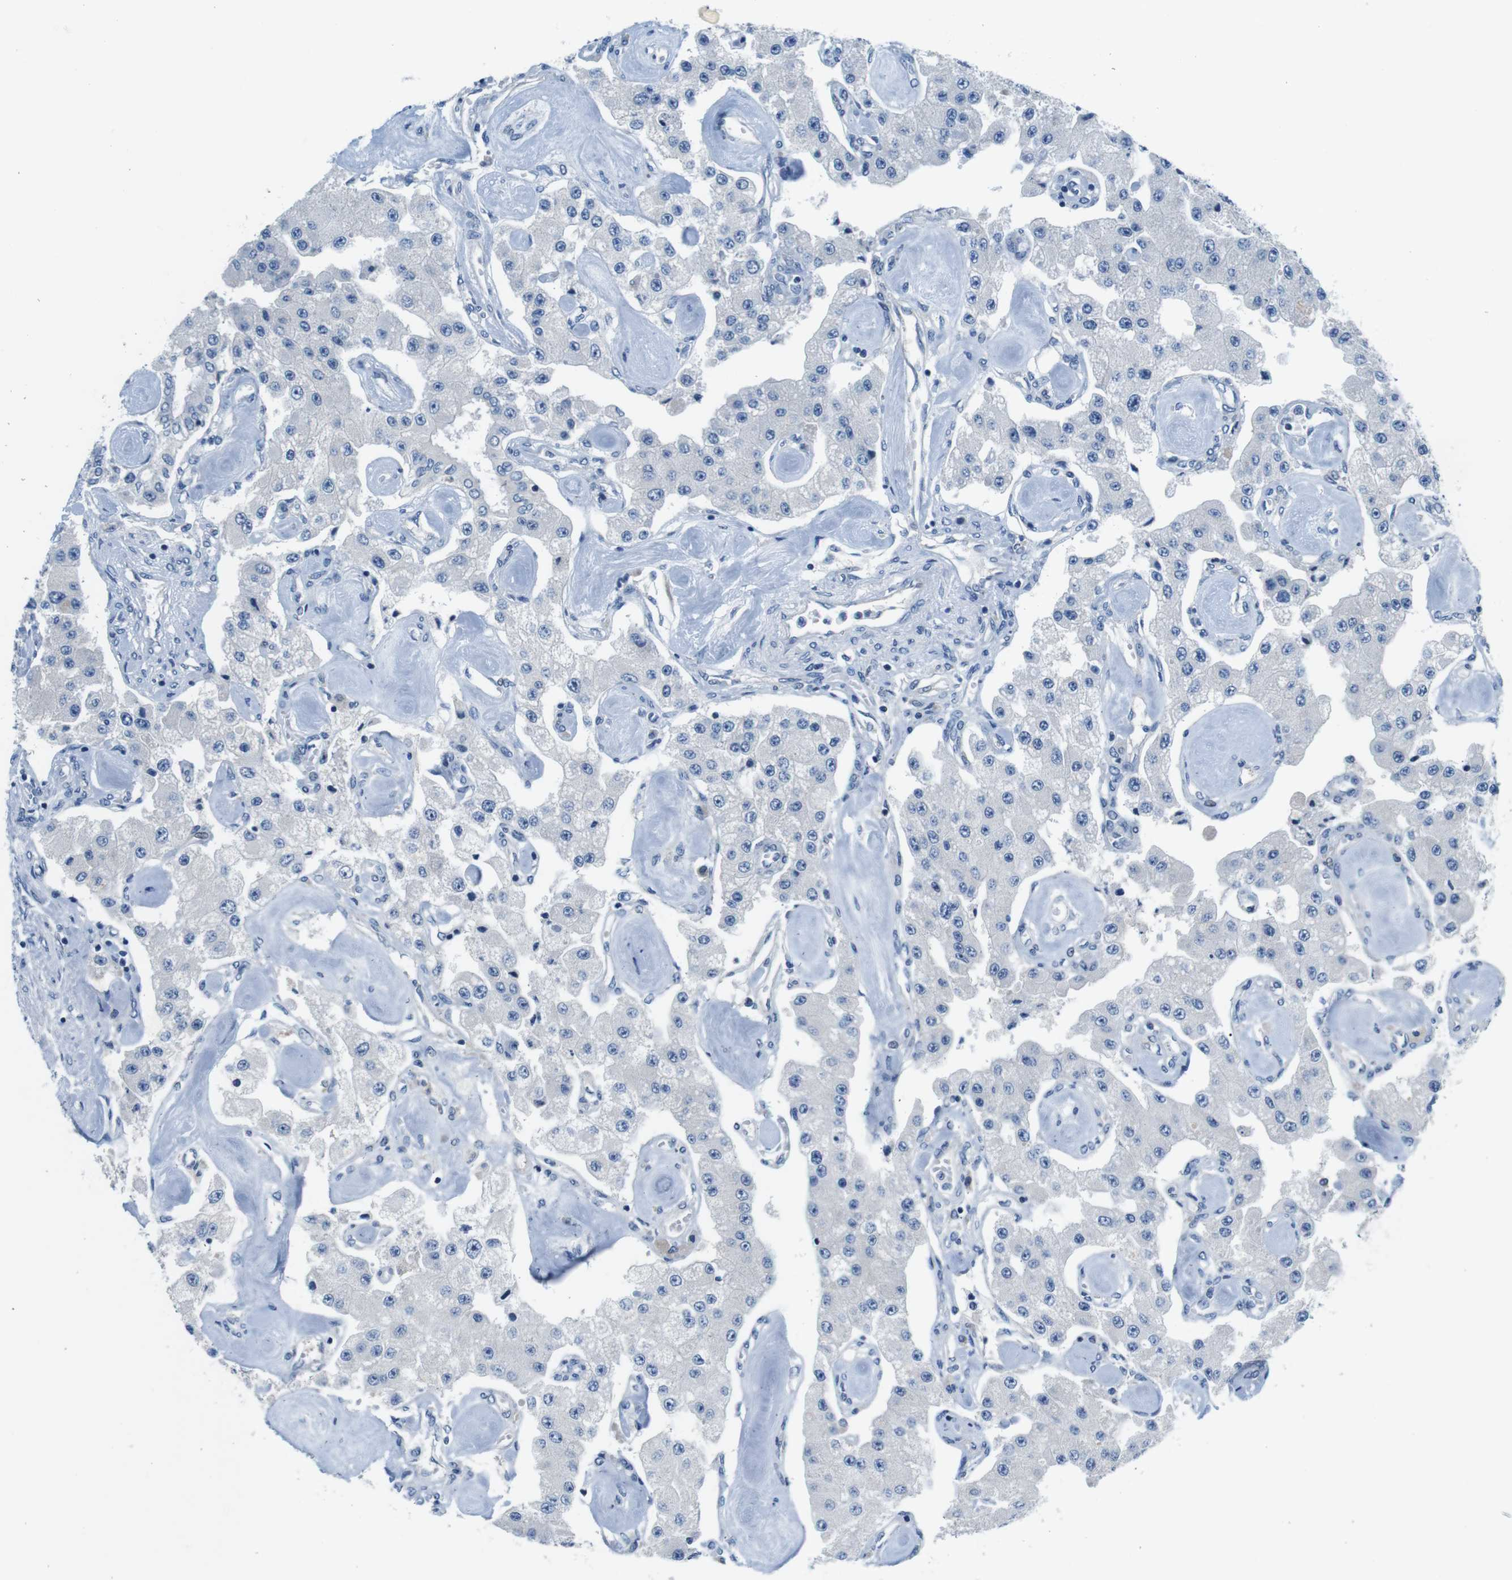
{"staining": {"intensity": "weak", "quantity": "<25%", "location": "cytoplasmic/membranous"}, "tissue": "carcinoid", "cell_type": "Tumor cells", "image_type": "cancer", "snomed": [{"axis": "morphology", "description": "Carcinoid, malignant, NOS"}, {"axis": "topography", "description": "Pancreas"}], "caption": "Image shows no protein staining in tumor cells of malignant carcinoid tissue.", "gene": "EIF2B5", "patient": {"sex": "male", "age": 41}}